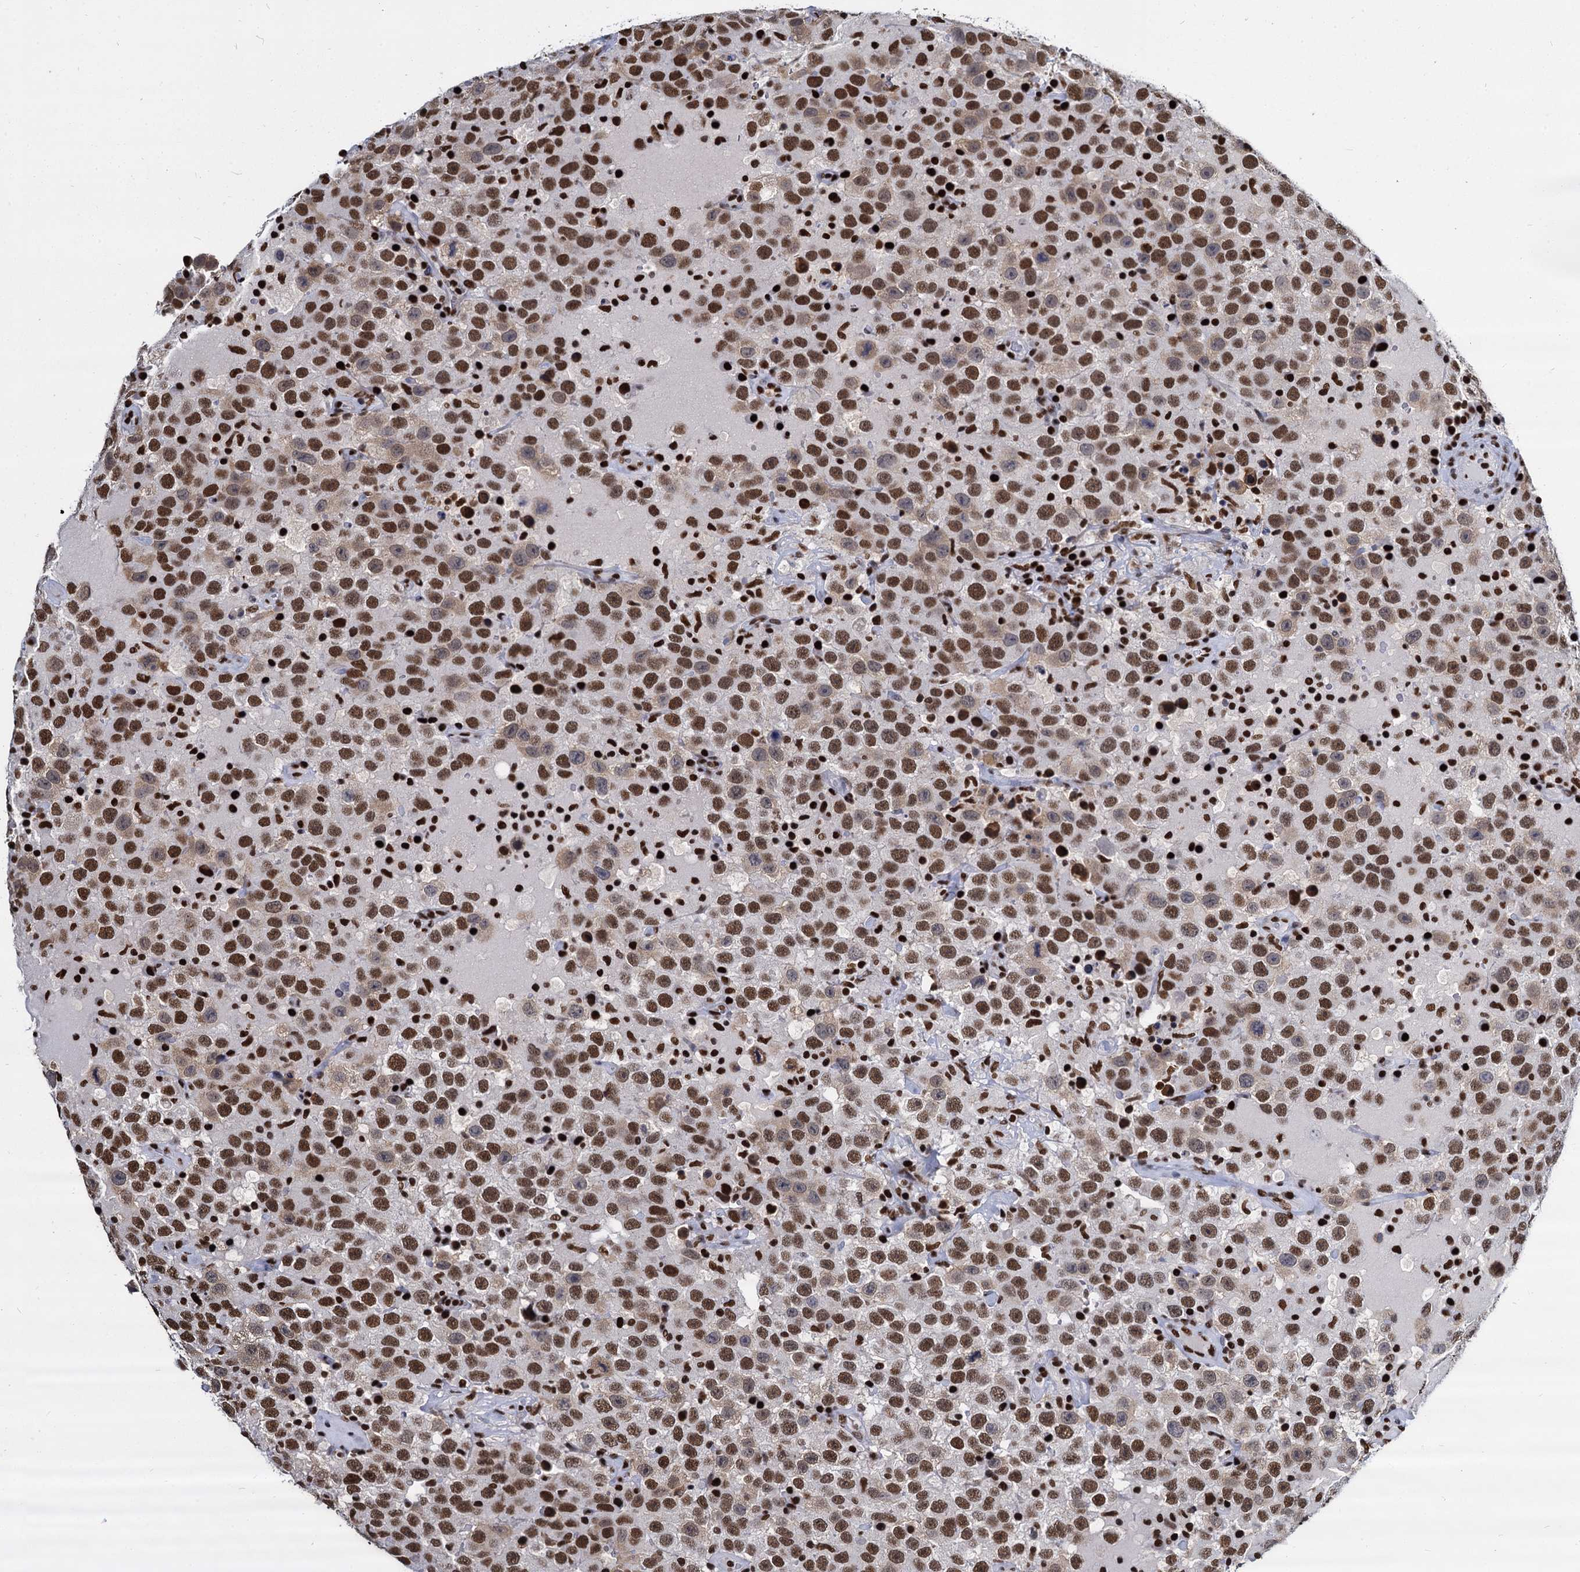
{"staining": {"intensity": "moderate", "quantity": ">75%", "location": "nuclear"}, "tissue": "testis cancer", "cell_type": "Tumor cells", "image_type": "cancer", "snomed": [{"axis": "morphology", "description": "Seminoma, NOS"}, {"axis": "topography", "description": "Testis"}], "caption": "A brown stain shows moderate nuclear positivity of a protein in human testis seminoma tumor cells.", "gene": "DCPS", "patient": {"sex": "male", "age": 41}}